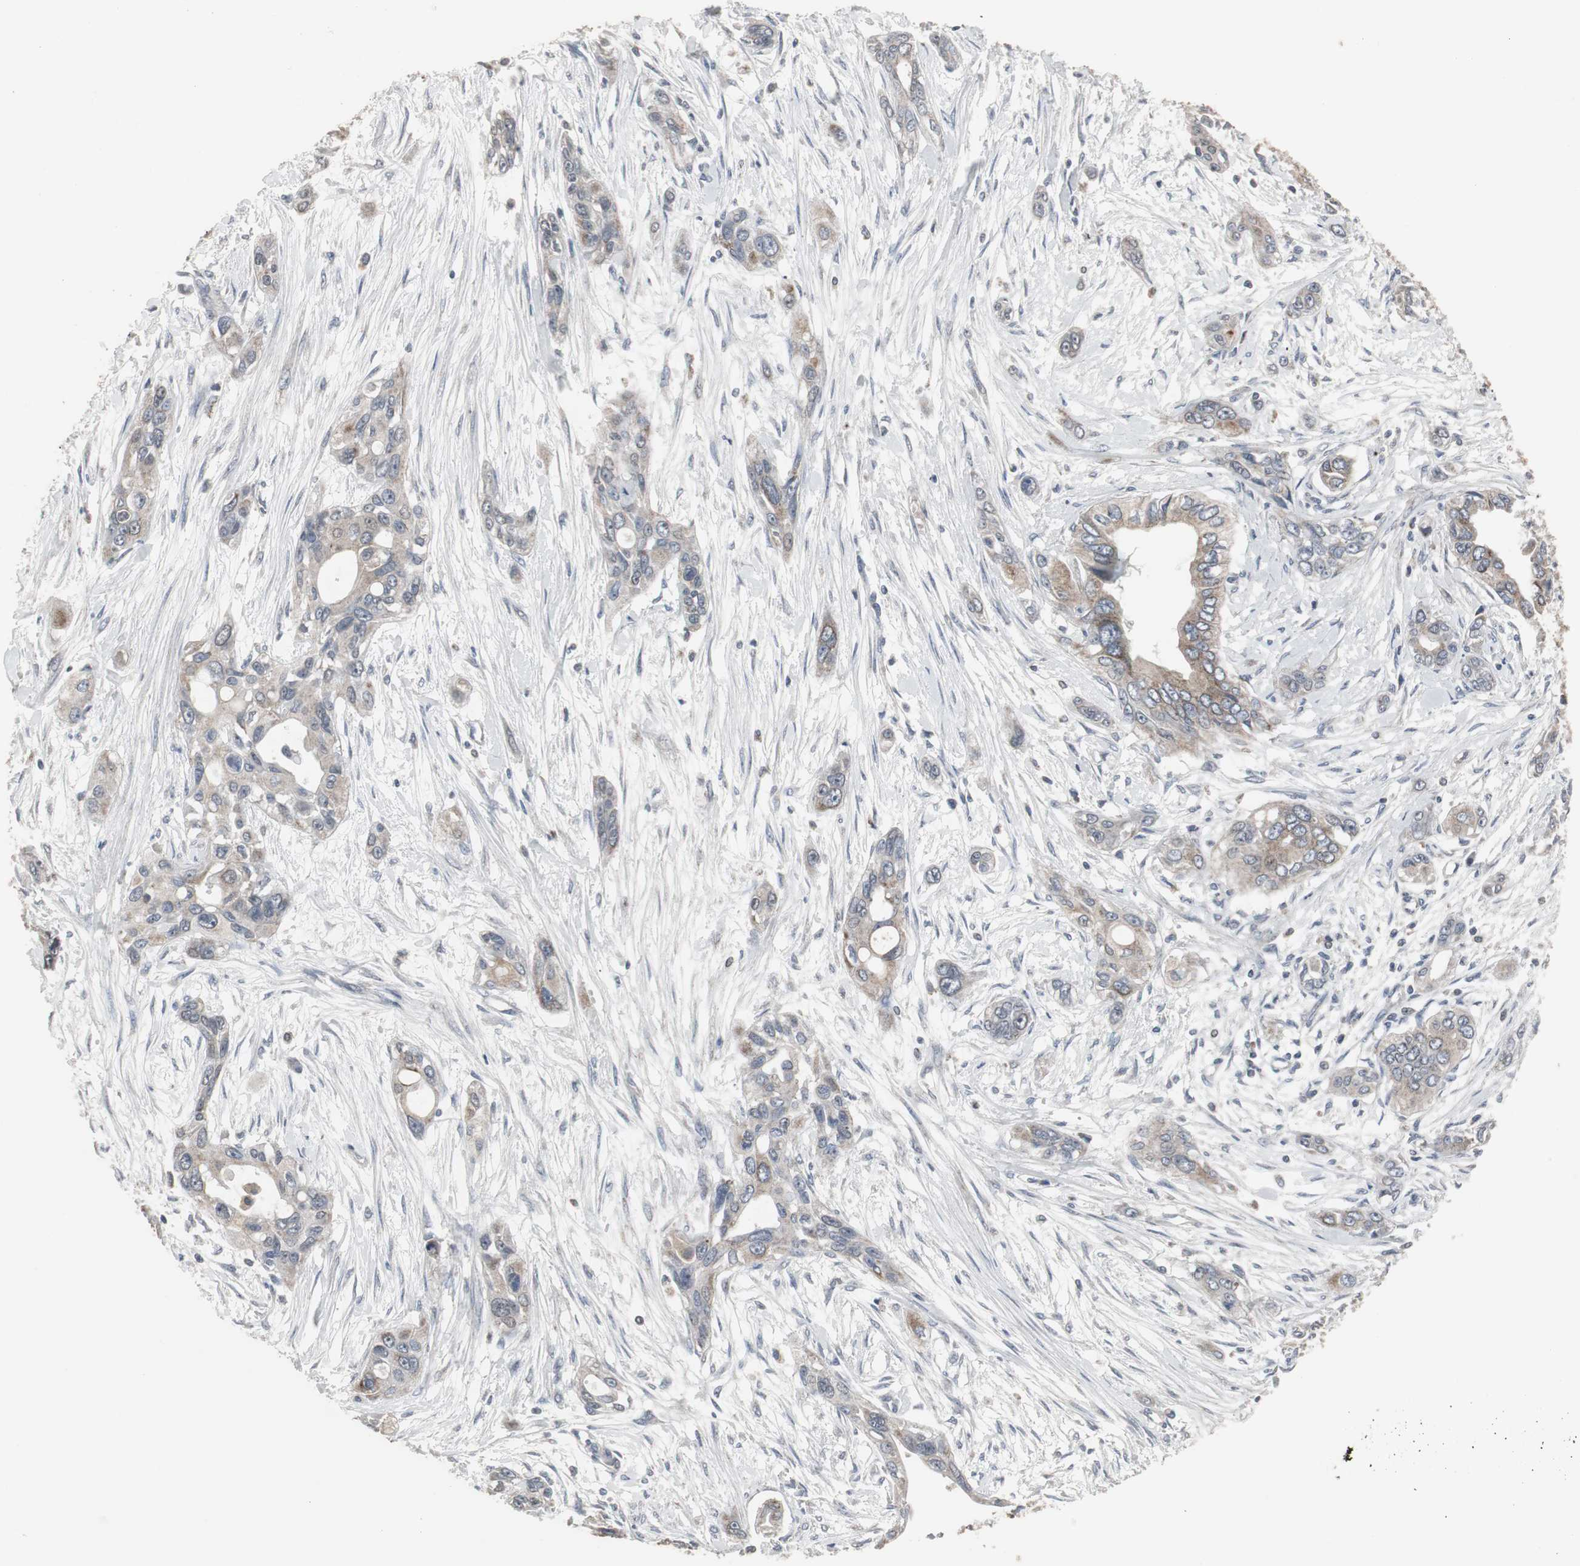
{"staining": {"intensity": "weak", "quantity": ">75%", "location": "cytoplasmic/membranous"}, "tissue": "pancreatic cancer", "cell_type": "Tumor cells", "image_type": "cancer", "snomed": [{"axis": "morphology", "description": "Adenocarcinoma, NOS"}, {"axis": "topography", "description": "Pancreas"}], "caption": "Tumor cells reveal weak cytoplasmic/membranous expression in approximately >75% of cells in adenocarcinoma (pancreatic).", "gene": "ACAA1", "patient": {"sex": "female", "age": 60}}